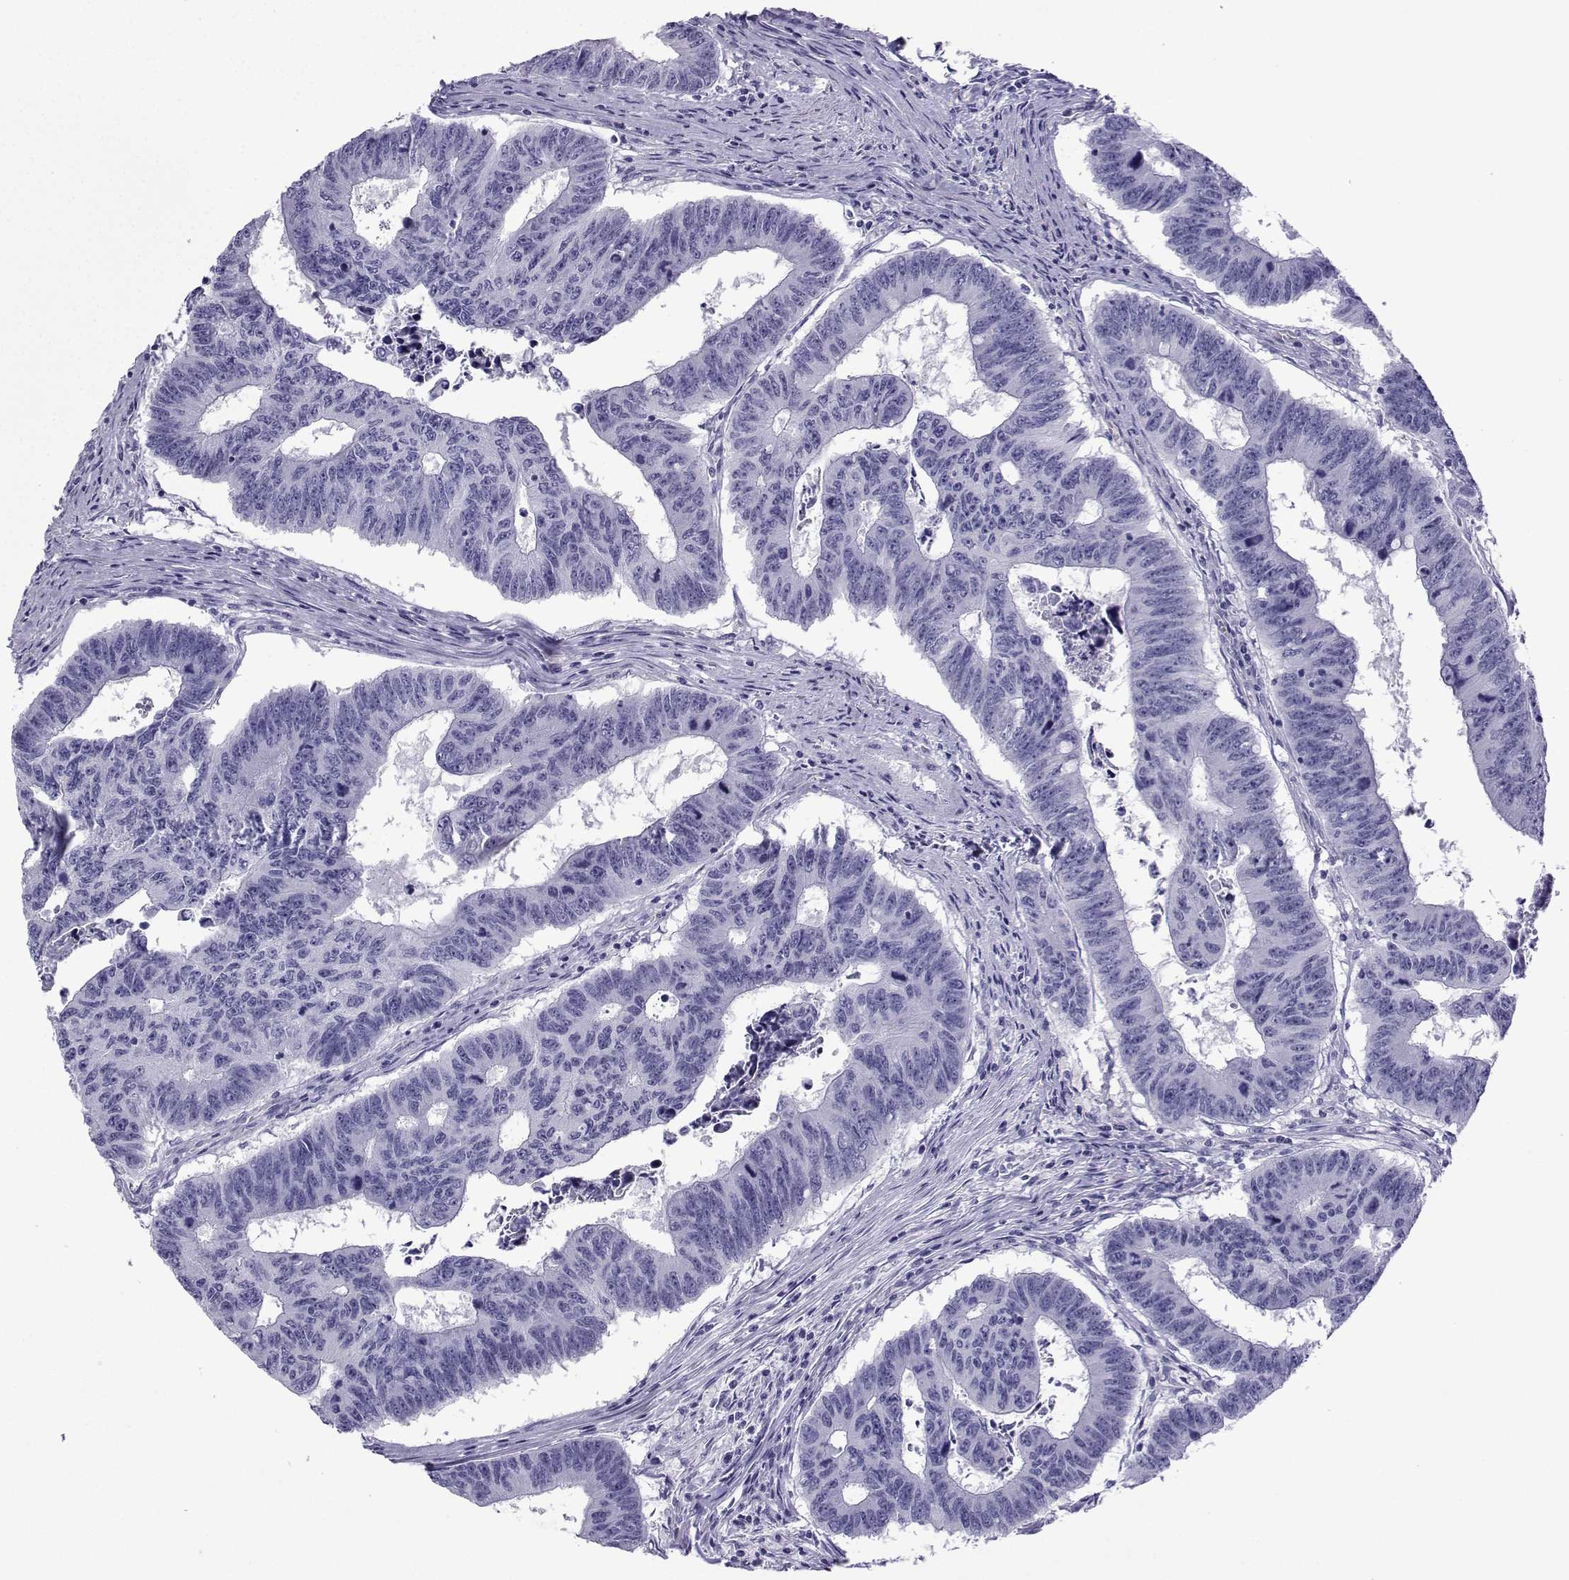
{"staining": {"intensity": "negative", "quantity": "none", "location": "none"}, "tissue": "colorectal cancer", "cell_type": "Tumor cells", "image_type": "cancer", "snomed": [{"axis": "morphology", "description": "Adenocarcinoma, NOS"}, {"axis": "topography", "description": "Appendix"}, {"axis": "topography", "description": "Colon"}, {"axis": "topography", "description": "Cecum"}, {"axis": "topography", "description": "Colon asc"}], "caption": "The histopathology image exhibits no staining of tumor cells in colorectal cancer (adenocarcinoma).", "gene": "TRIM46", "patient": {"sex": "female", "age": 85}}